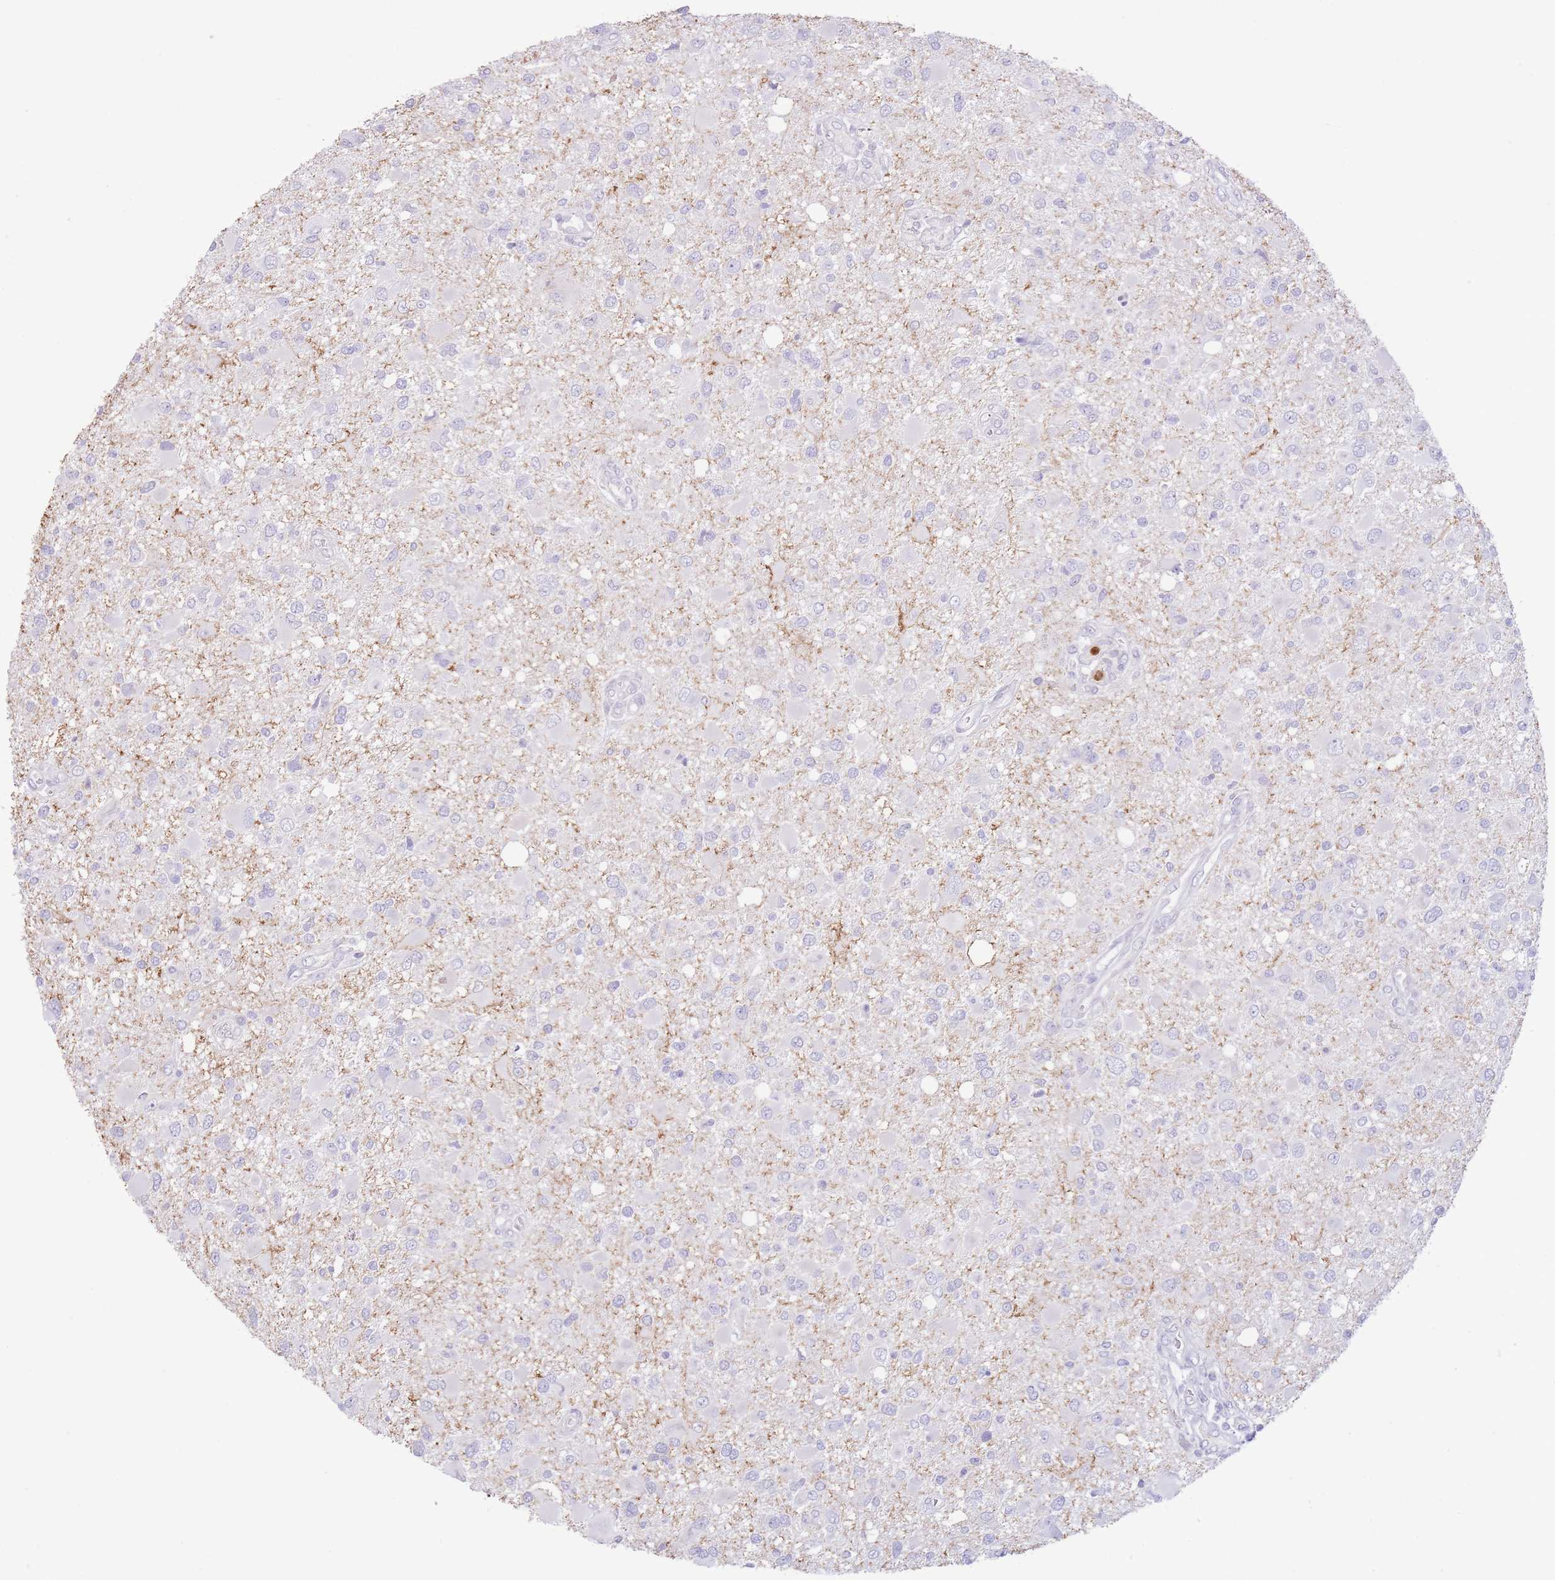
{"staining": {"intensity": "negative", "quantity": "none", "location": "none"}, "tissue": "glioma", "cell_type": "Tumor cells", "image_type": "cancer", "snomed": [{"axis": "morphology", "description": "Glioma, malignant, High grade"}, {"axis": "topography", "description": "Brain"}], "caption": "Tumor cells are negative for brown protein staining in malignant glioma (high-grade).", "gene": "LCLAT1", "patient": {"sex": "male", "age": 53}}